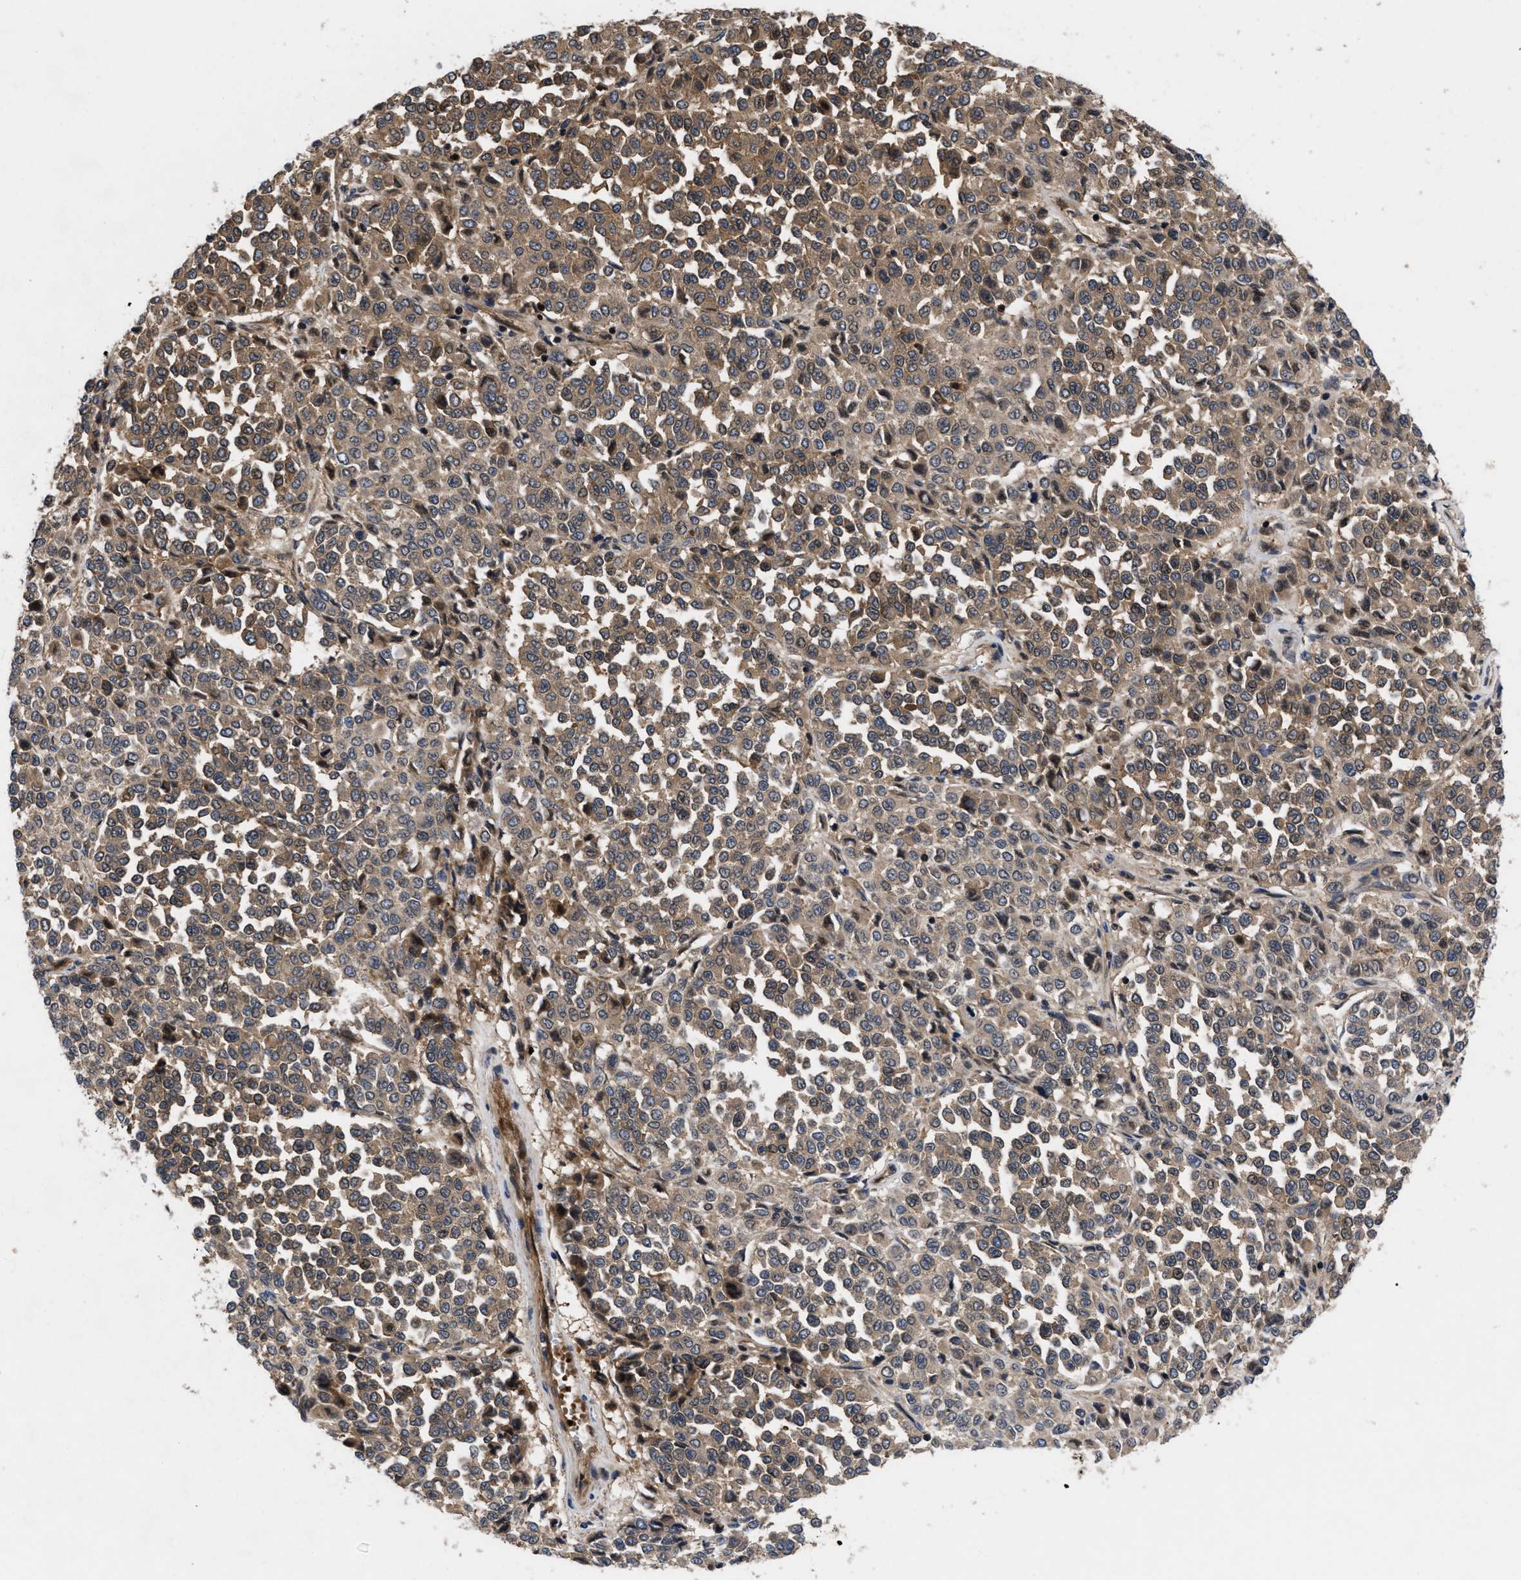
{"staining": {"intensity": "weak", "quantity": ">75%", "location": "cytoplasmic/membranous"}, "tissue": "melanoma", "cell_type": "Tumor cells", "image_type": "cancer", "snomed": [{"axis": "morphology", "description": "Malignant melanoma, Metastatic site"}, {"axis": "topography", "description": "Pancreas"}], "caption": "Melanoma was stained to show a protein in brown. There is low levels of weak cytoplasmic/membranous expression in about >75% of tumor cells.", "gene": "FAM200A", "patient": {"sex": "female", "age": 30}}